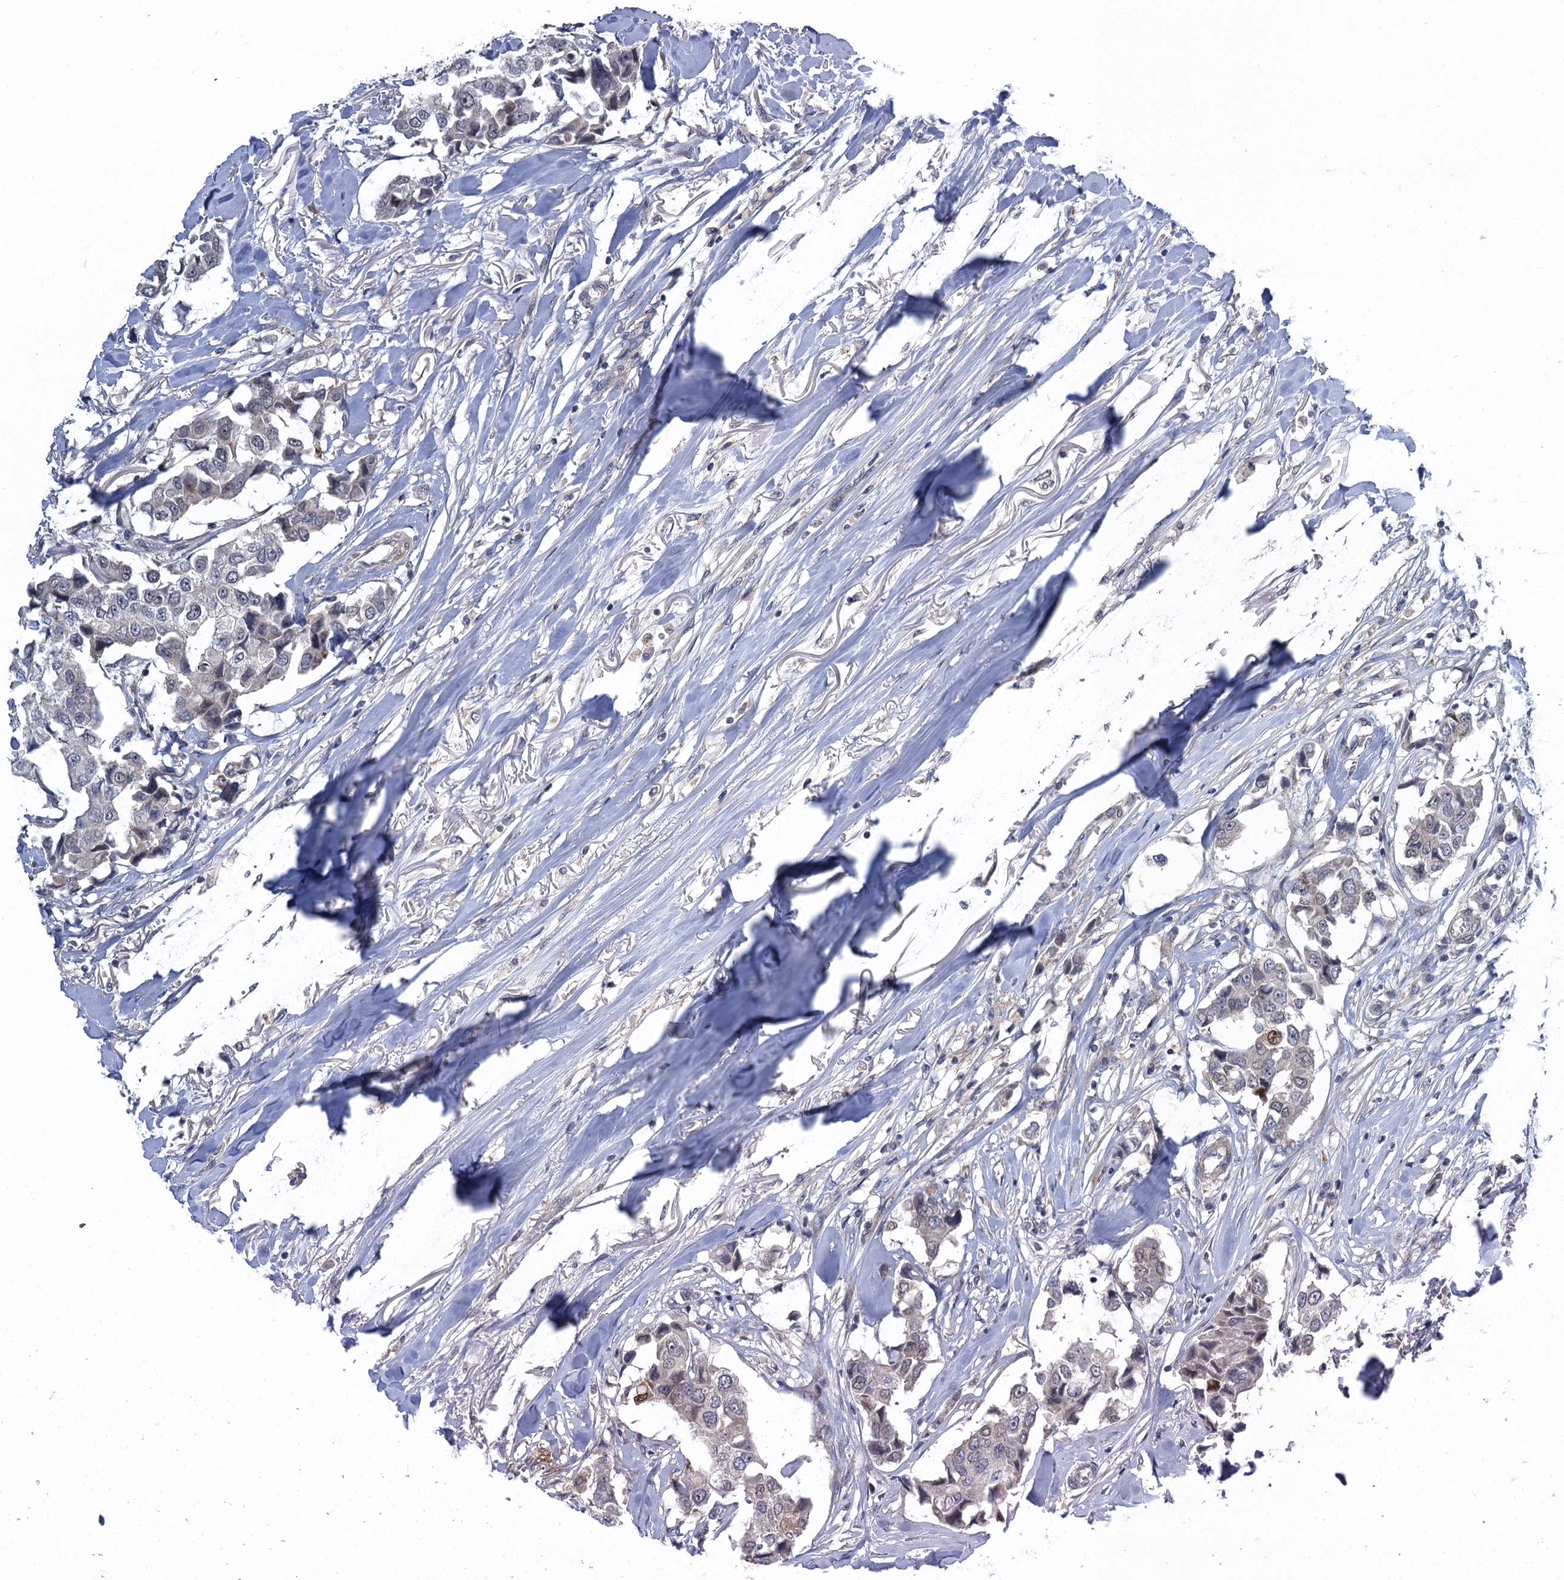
{"staining": {"intensity": "negative", "quantity": "none", "location": "none"}, "tissue": "breast cancer", "cell_type": "Tumor cells", "image_type": "cancer", "snomed": [{"axis": "morphology", "description": "Duct carcinoma"}, {"axis": "topography", "description": "Breast"}], "caption": "This image is of breast infiltrating ductal carcinoma stained with immunohistochemistry (IHC) to label a protein in brown with the nuclei are counter-stained blue. There is no expression in tumor cells.", "gene": "MRFAP1", "patient": {"sex": "female", "age": 80}}